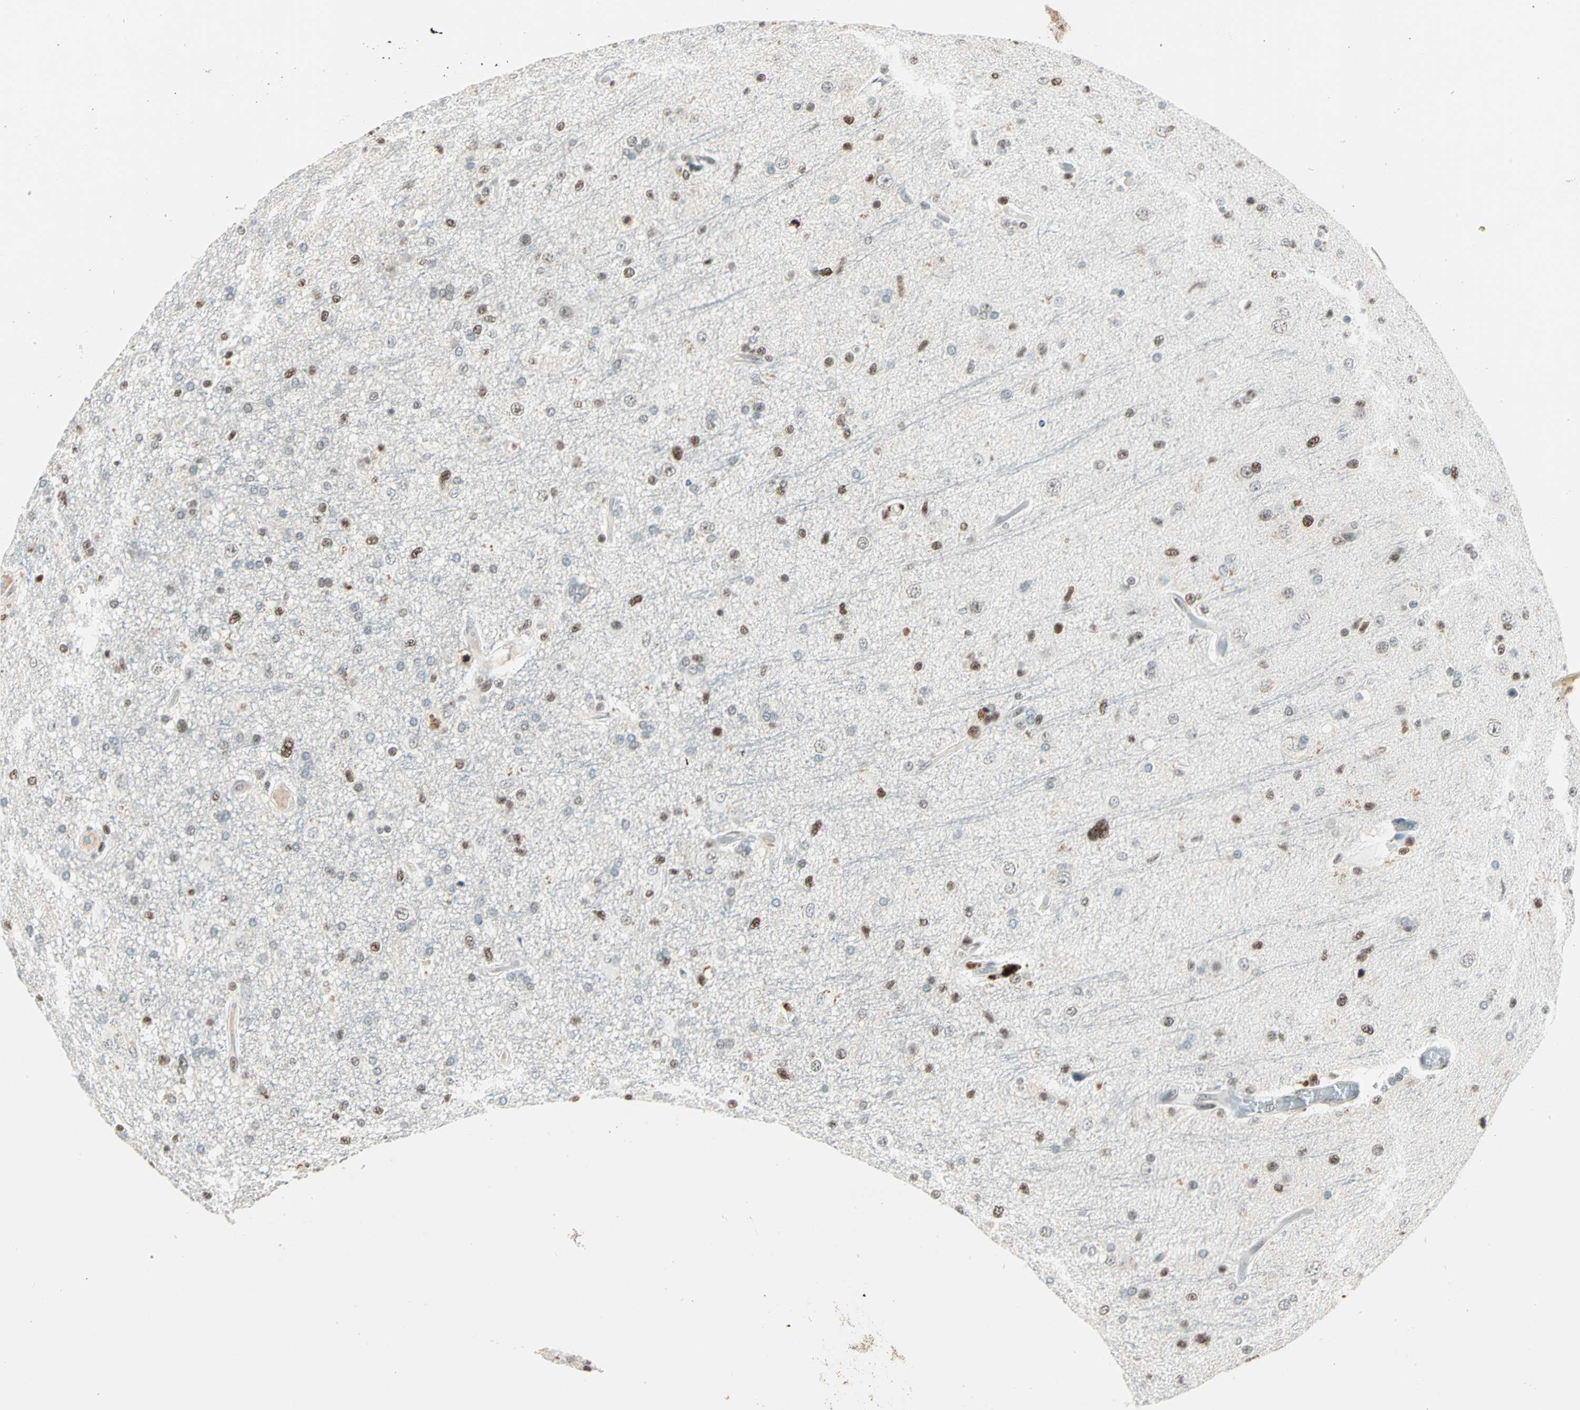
{"staining": {"intensity": "moderate", "quantity": "25%-75%", "location": "nuclear"}, "tissue": "glioma", "cell_type": "Tumor cells", "image_type": "cancer", "snomed": [{"axis": "morphology", "description": "Glioma, malignant, High grade"}, {"axis": "topography", "description": "Brain"}], "caption": "A brown stain labels moderate nuclear staining of a protein in human glioma tumor cells.", "gene": "SIN3A", "patient": {"sex": "male", "age": 33}}